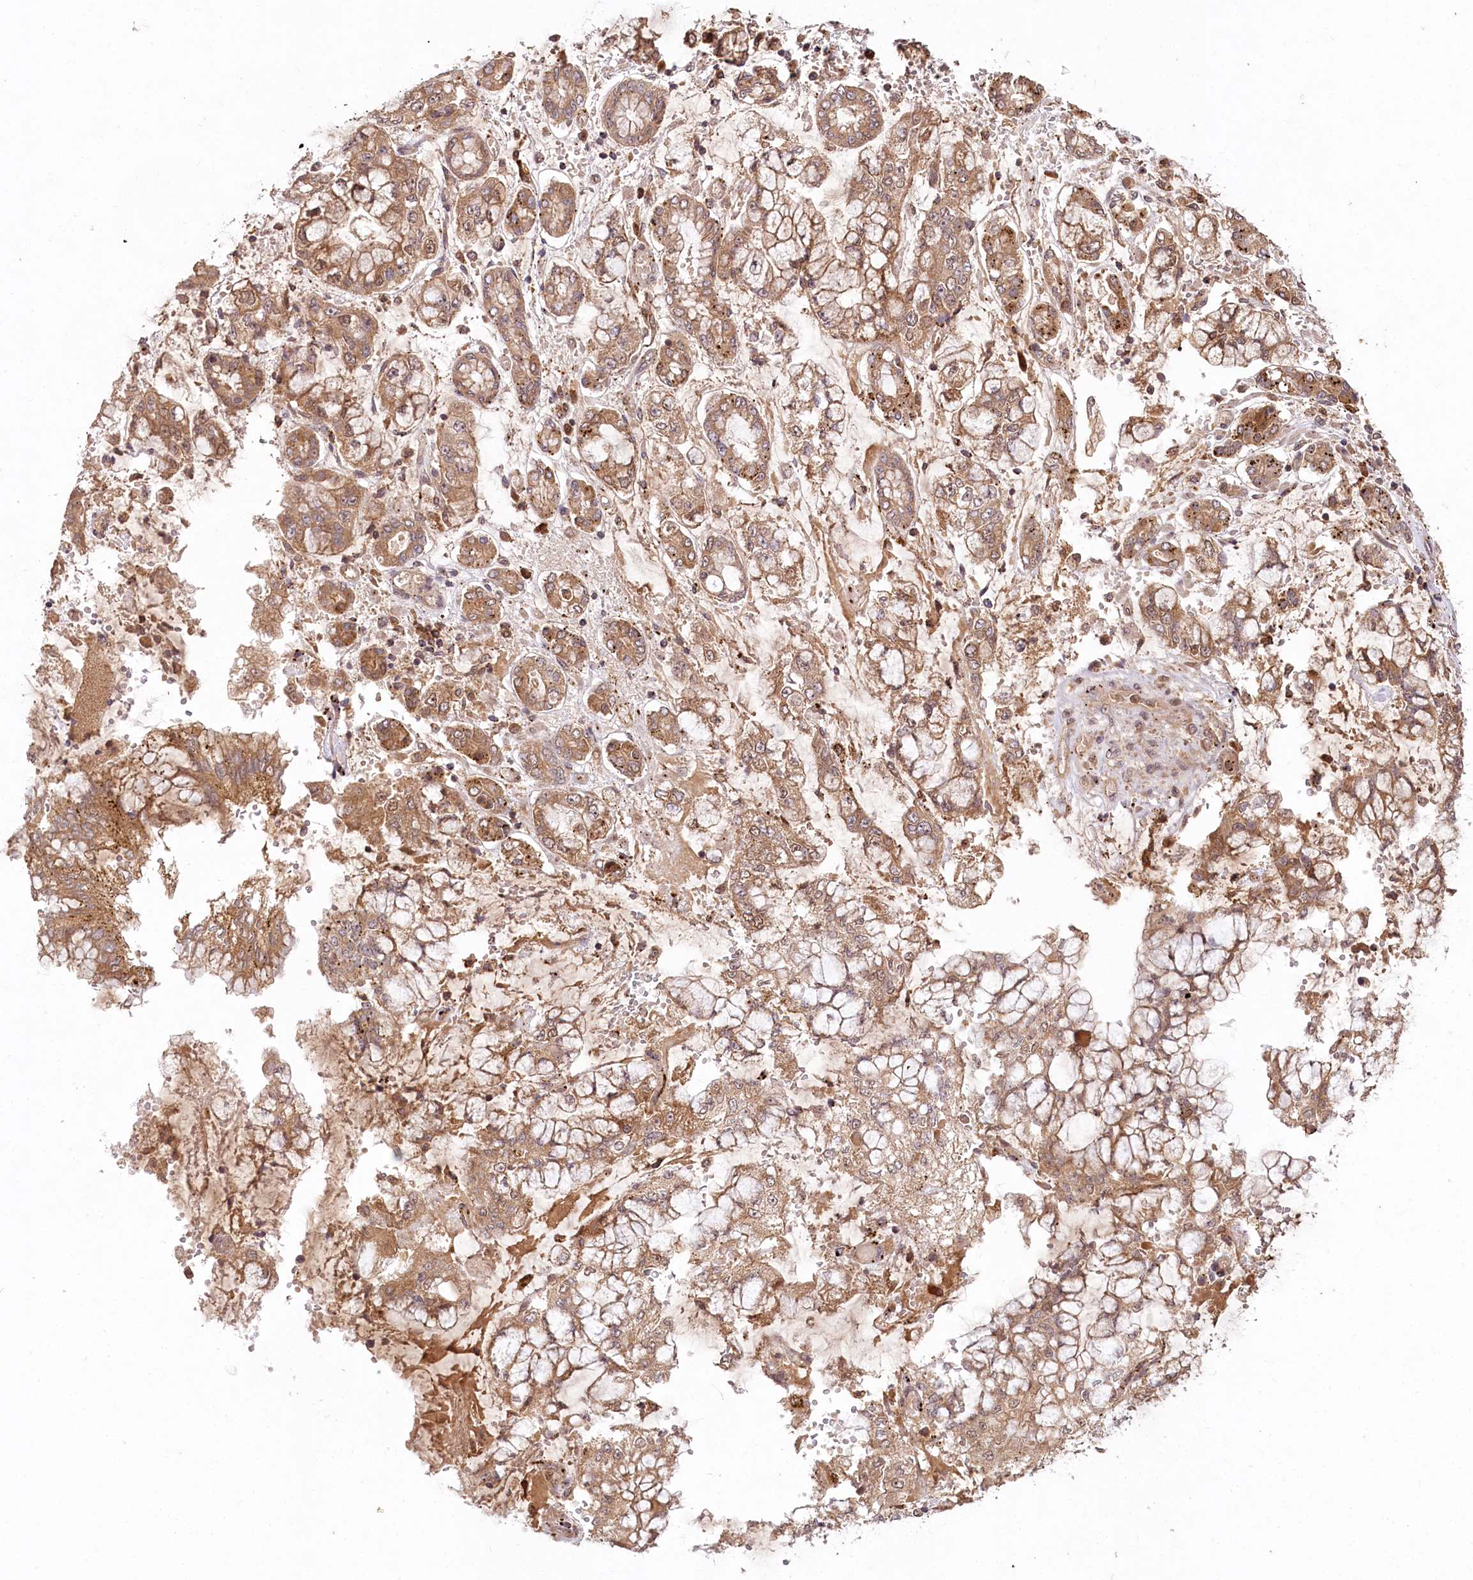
{"staining": {"intensity": "moderate", "quantity": ">75%", "location": "cytoplasmic/membranous"}, "tissue": "stomach cancer", "cell_type": "Tumor cells", "image_type": "cancer", "snomed": [{"axis": "morphology", "description": "Normal tissue, NOS"}, {"axis": "morphology", "description": "Adenocarcinoma, NOS"}, {"axis": "topography", "description": "Stomach, upper"}, {"axis": "topography", "description": "Stomach"}], "caption": "Protein analysis of stomach cancer tissue reveals moderate cytoplasmic/membranous staining in about >75% of tumor cells.", "gene": "IRAK1BP1", "patient": {"sex": "male", "age": 76}}